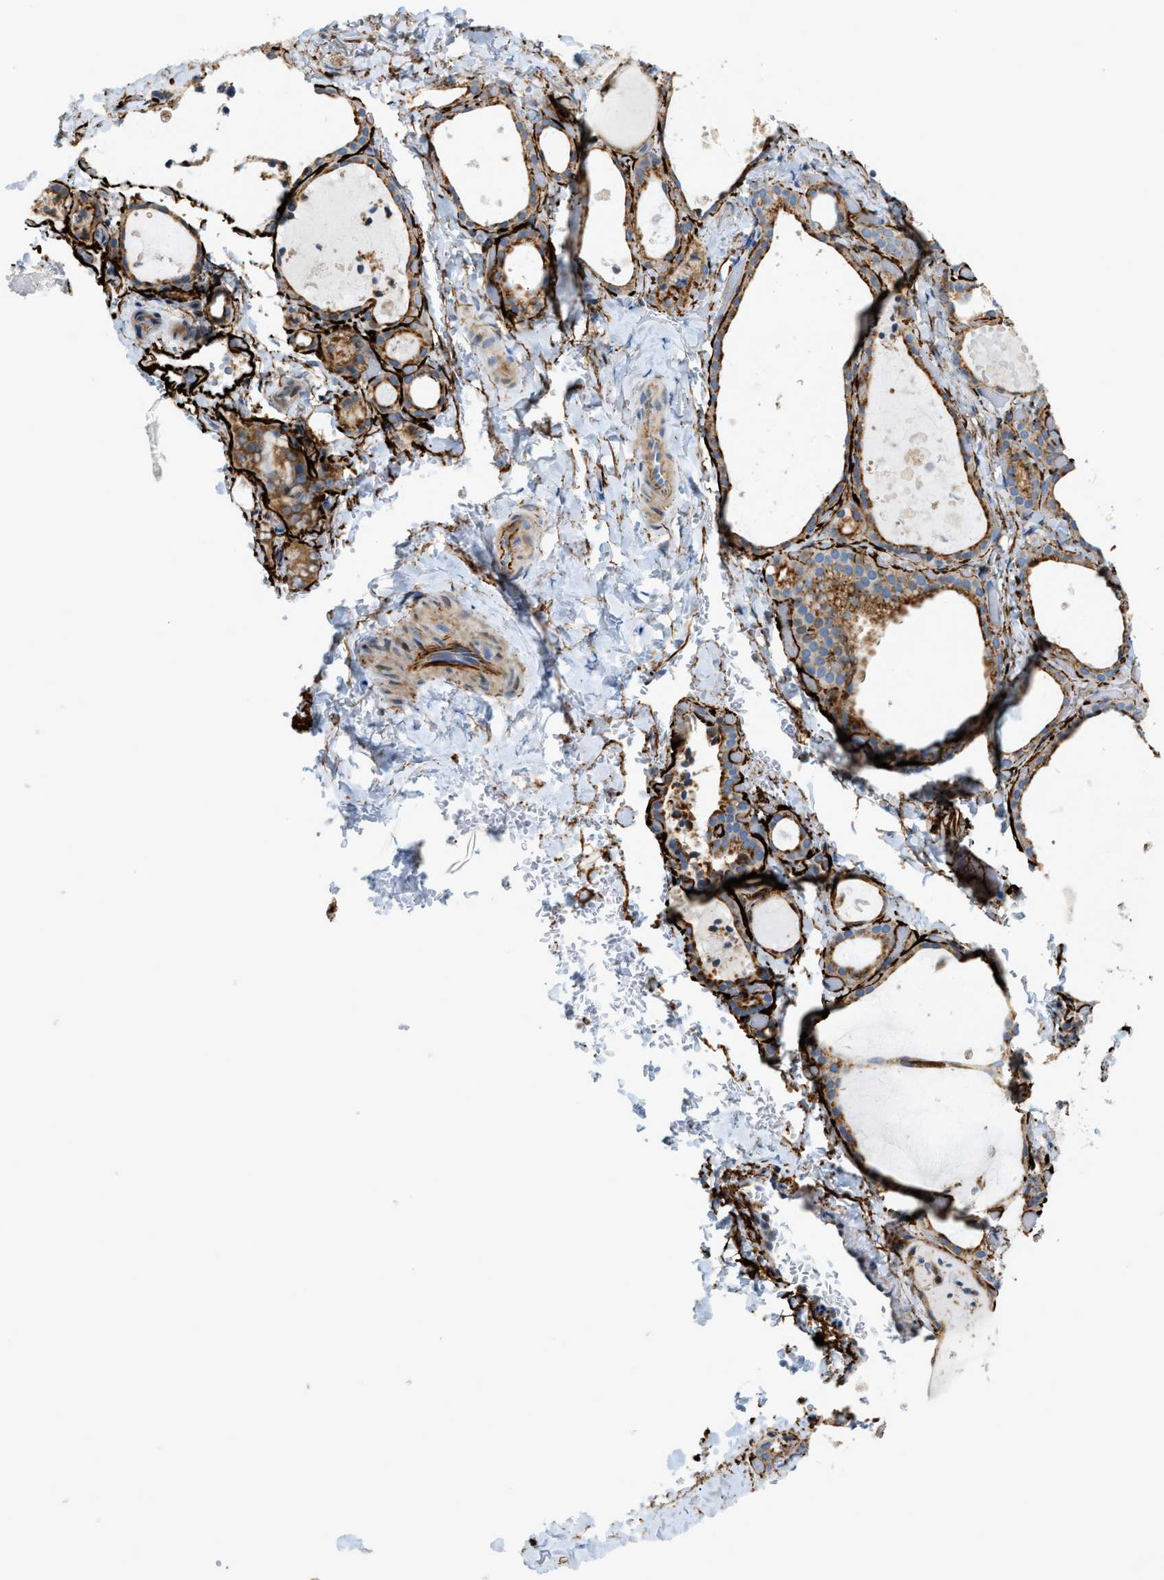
{"staining": {"intensity": "moderate", "quantity": ">75%", "location": "cytoplasmic/membranous"}, "tissue": "thyroid gland", "cell_type": "Glandular cells", "image_type": "normal", "snomed": [{"axis": "morphology", "description": "Normal tissue, NOS"}, {"axis": "topography", "description": "Thyroid gland"}], "caption": "Immunohistochemistry photomicrograph of normal human thyroid gland stained for a protein (brown), which exhibits medium levels of moderate cytoplasmic/membranous staining in approximately >75% of glandular cells.", "gene": "LMBRD1", "patient": {"sex": "female", "age": 44}}